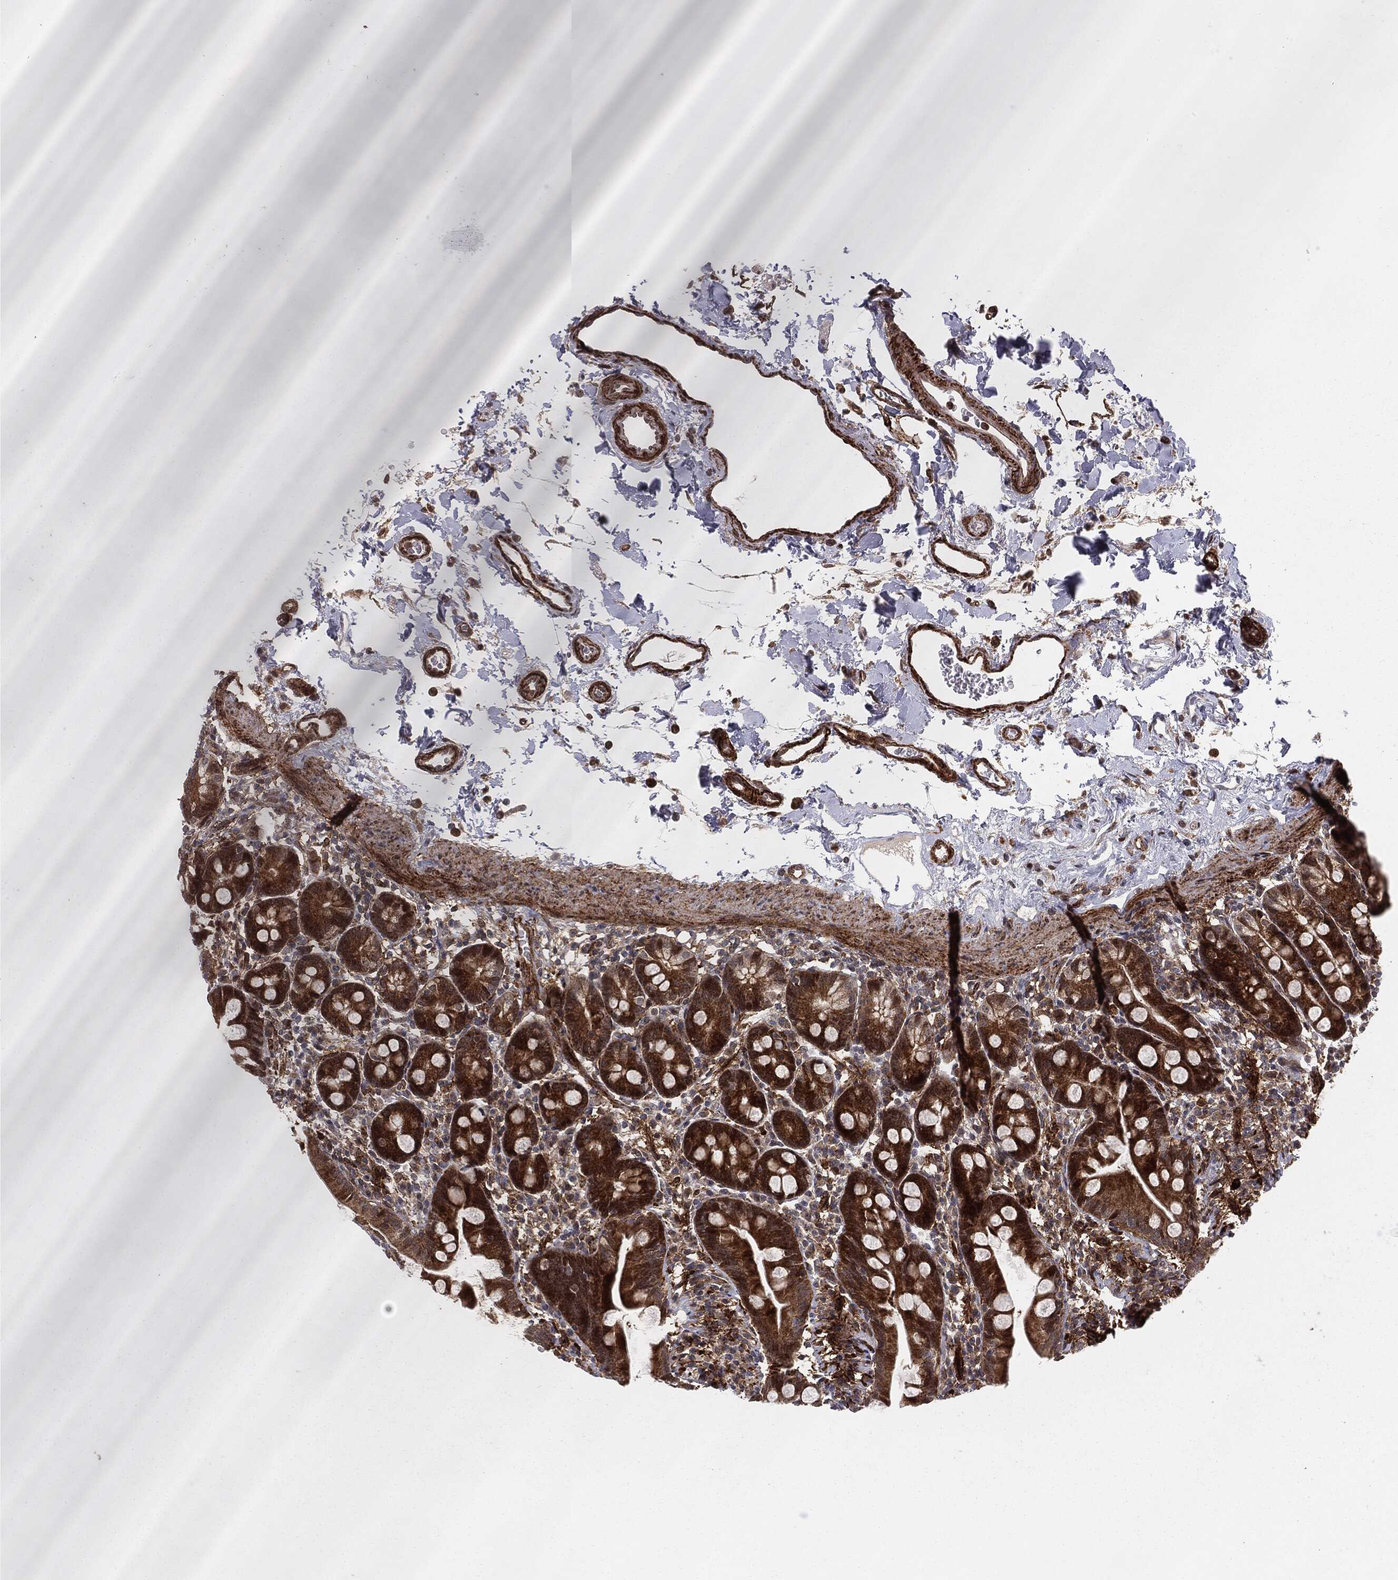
{"staining": {"intensity": "strong", "quantity": "25%-75%", "location": "cytoplasmic/membranous"}, "tissue": "small intestine", "cell_type": "Glandular cells", "image_type": "normal", "snomed": [{"axis": "morphology", "description": "Normal tissue, NOS"}, {"axis": "topography", "description": "Small intestine"}], "caption": "Protein staining of normal small intestine shows strong cytoplasmic/membranous positivity in about 25%-75% of glandular cells.", "gene": "PTEN", "patient": {"sex": "female", "age": 44}}